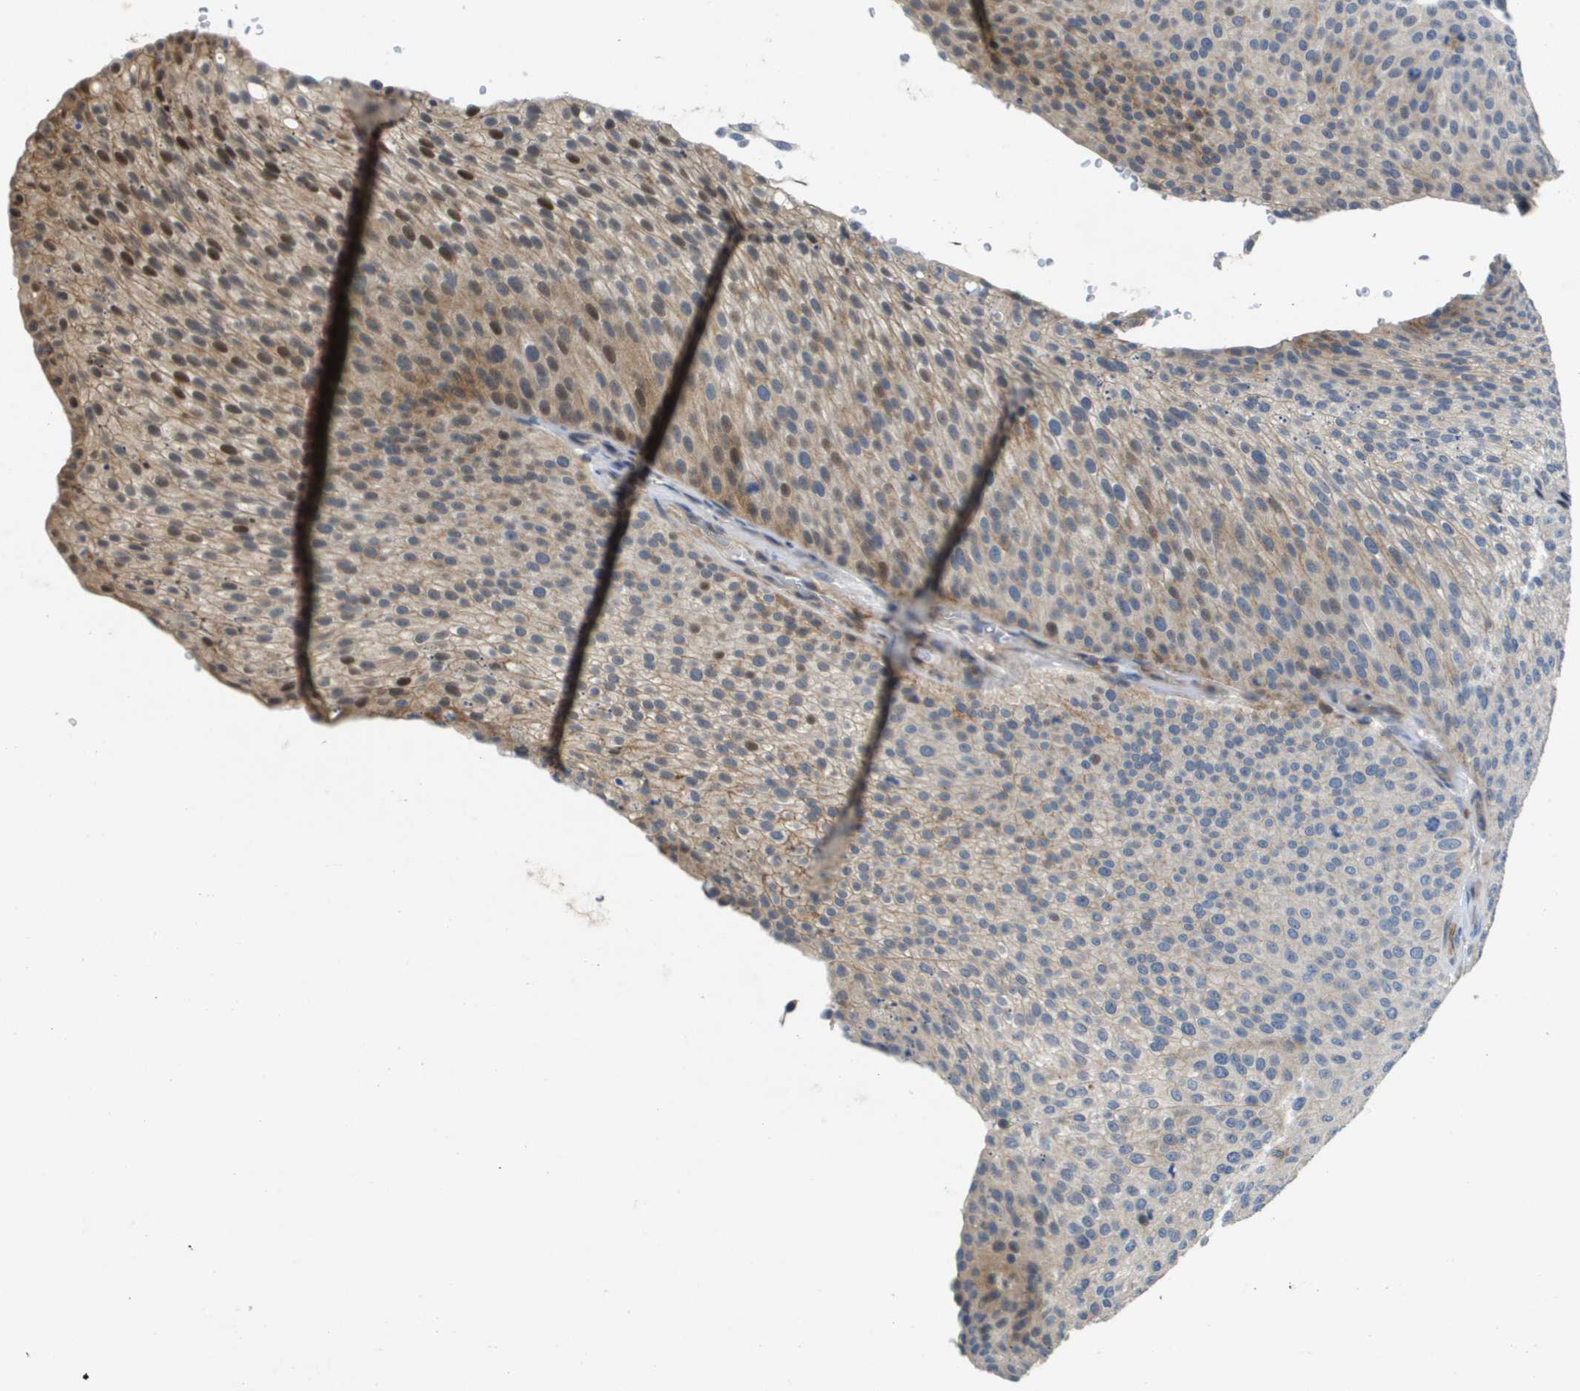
{"staining": {"intensity": "moderate", "quantity": "<25%", "location": "cytoplasmic/membranous,nuclear"}, "tissue": "urothelial cancer", "cell_type": "Tumor cells", "image_type": "cancer", "snomed": [{"axis": "morphology", "description": "Urothelial carcinoma, Low grade"}, {"axis": "topography", "description": "Smooth muscle"}, {"axis": "topography", "description": "Urinary bladder"}], "caption": "Protein expression analysis of urothelial cancer reveals moderate cytoplasmic/membranous and nuclear expression in about <25% of tumor cells.", "gene": "SCN4B", "patient": {"sex": "male", "age": 60}}